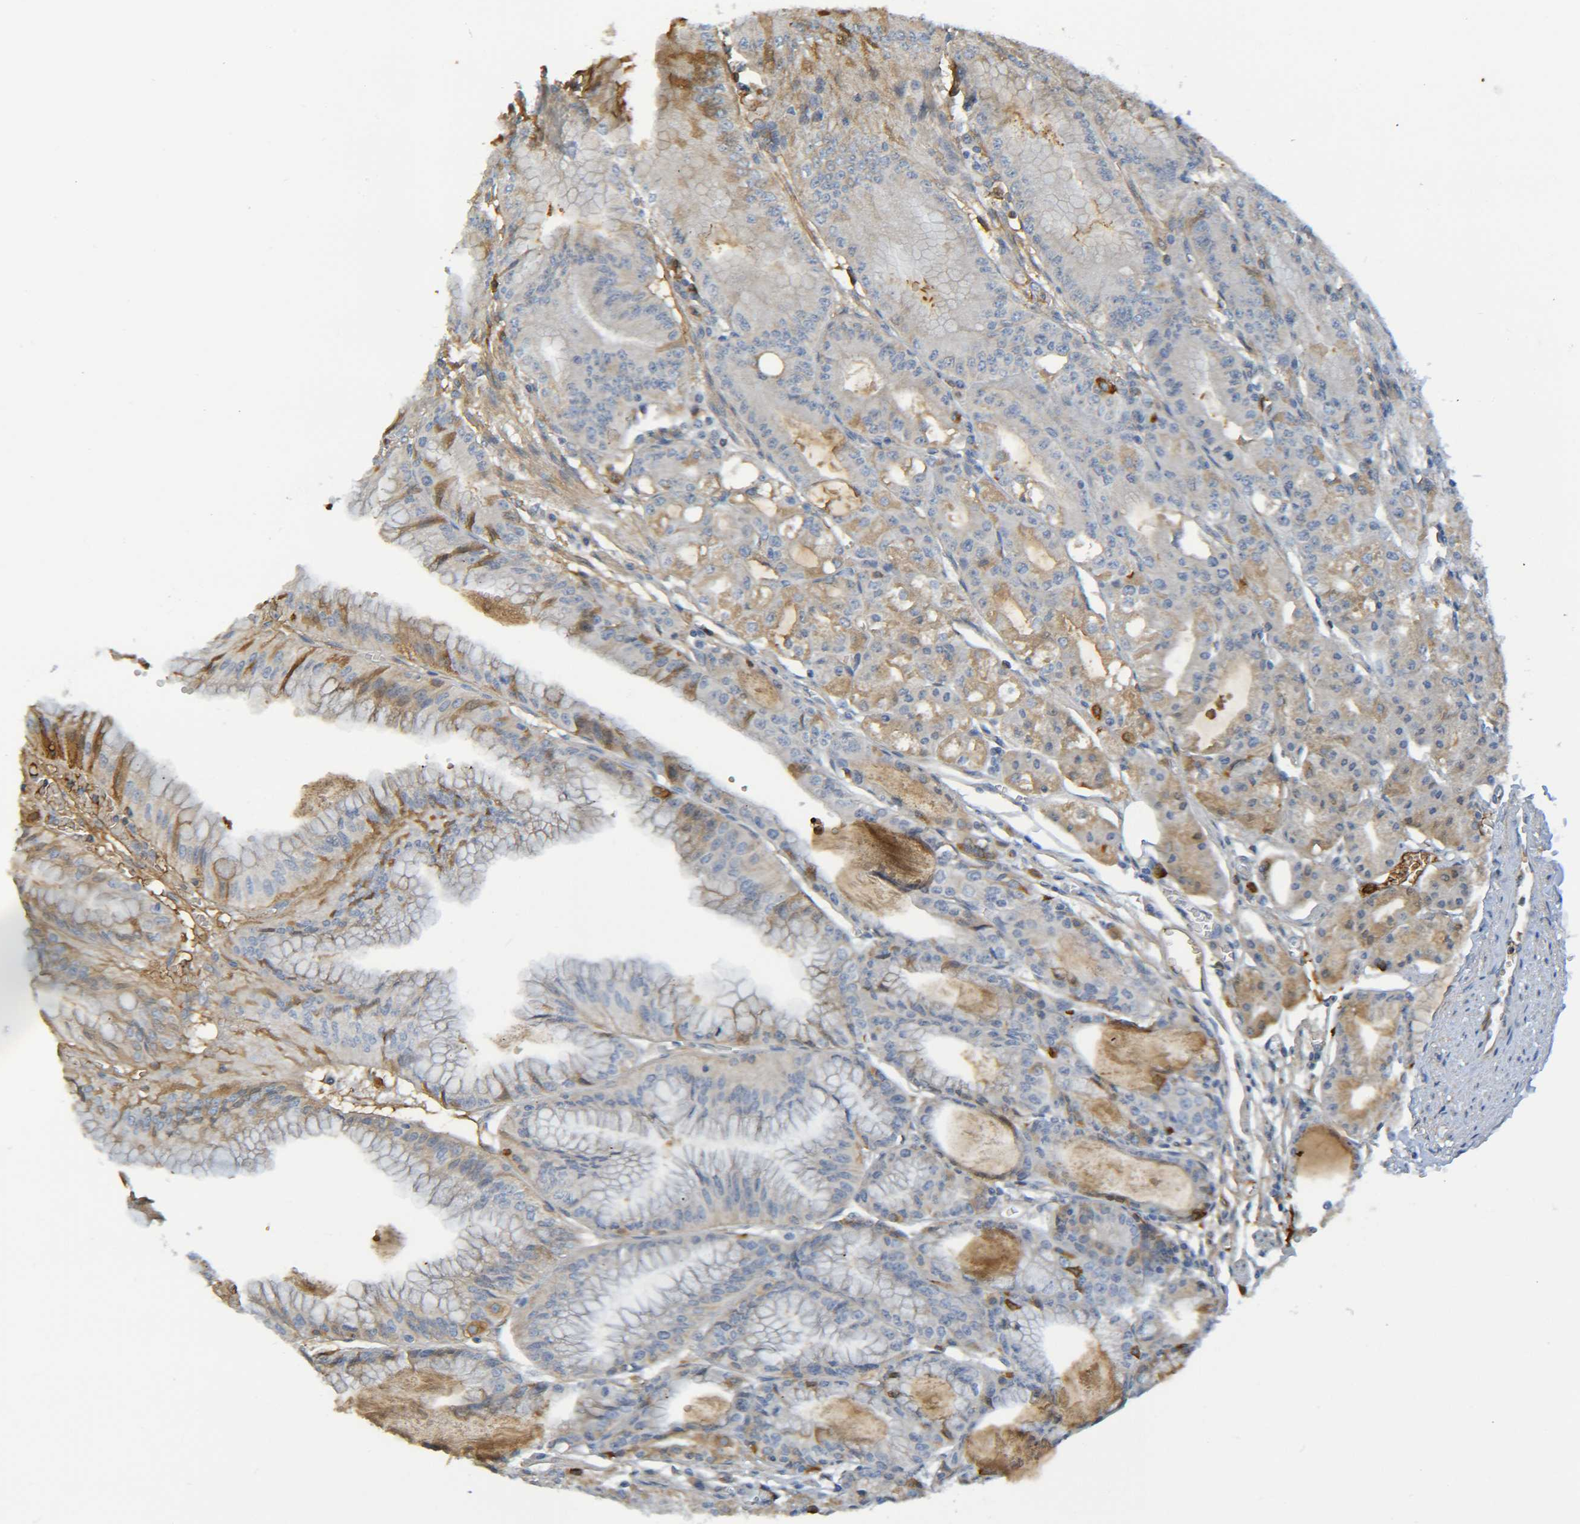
{"staining": {"intensity": "moderate", "quantity": ">75%", "location": "cytoplasmic/membranous"}, "tissue": "stomach", "cell_type": "Glandular cells", "image_type": "normal", "snomed": [{"axis": "morphology", "description": "Normal tissue, NOS"}, {"axis": "topography", "description": "Stomach, lower"}], "caption": "Stomach stained for a protein (brown) exhibits moderate cytoplasmic/membranous positive positivity in approximately >75% of glandular cells.", "gene": "C1QA", "patient": {"sex": "male", "age": 71}}